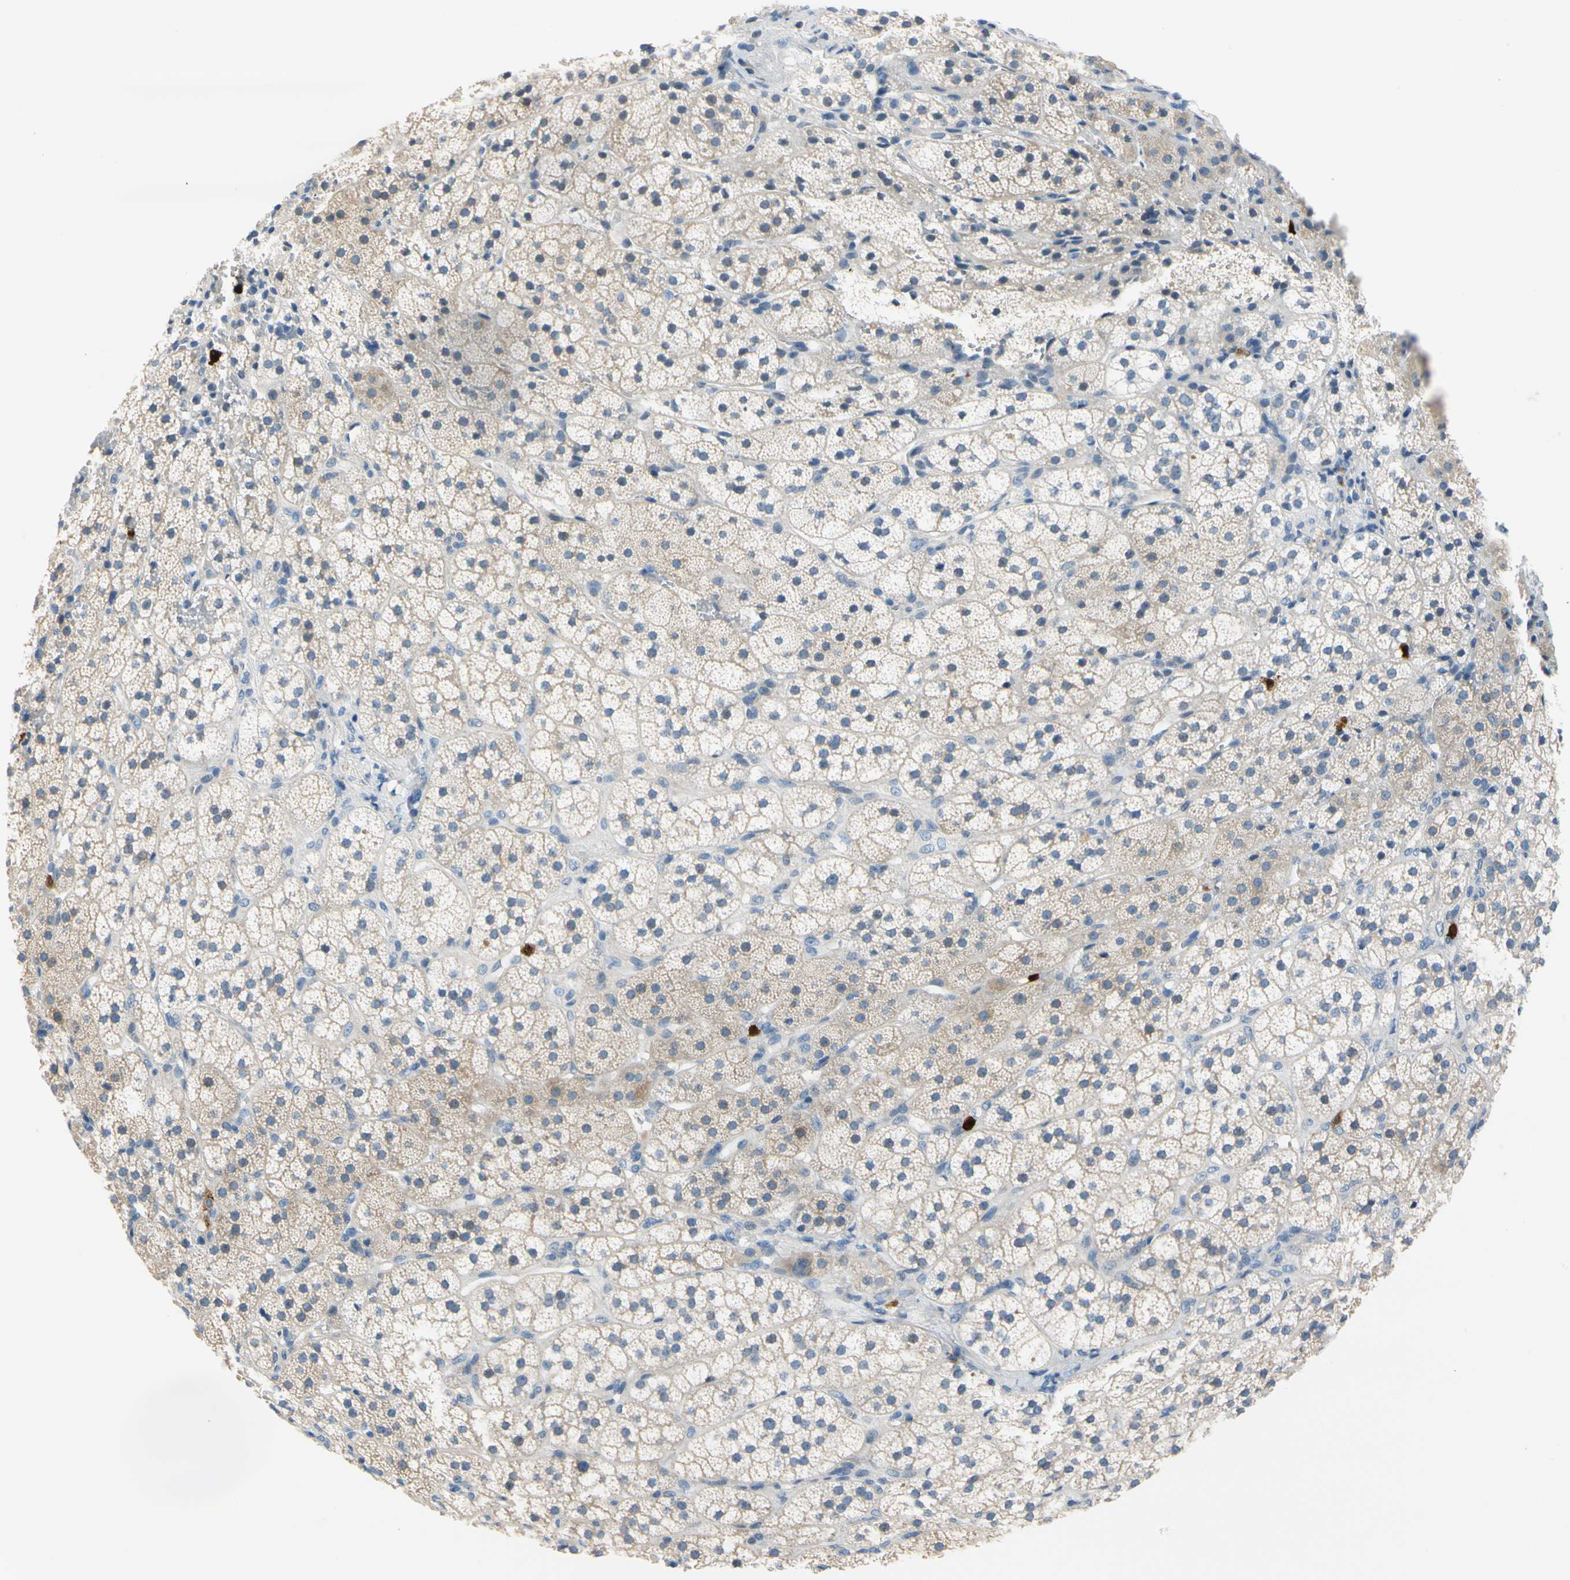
{"staining": {"intensity": "weak", "quantity": "25%-75%", "location": "cytoplasmic/membranous"}, "tissue": "adrenal gland", "cell_type": "Glandular cells", "image_type": "normal", "snomed": [{"axis": "morphology", "description": "Normal tissue, NOS"}, {"axis": "topography", "description": "Adrenal gland"}], "caption": "Immunohistochemical staining of benign adrenal gland exhibits weak cytoplasmic/membranous protein expression in about 25%-75% of glandular cells.", "gene": "TRAF5", "patient": {"sex": "female", "age": 44}}